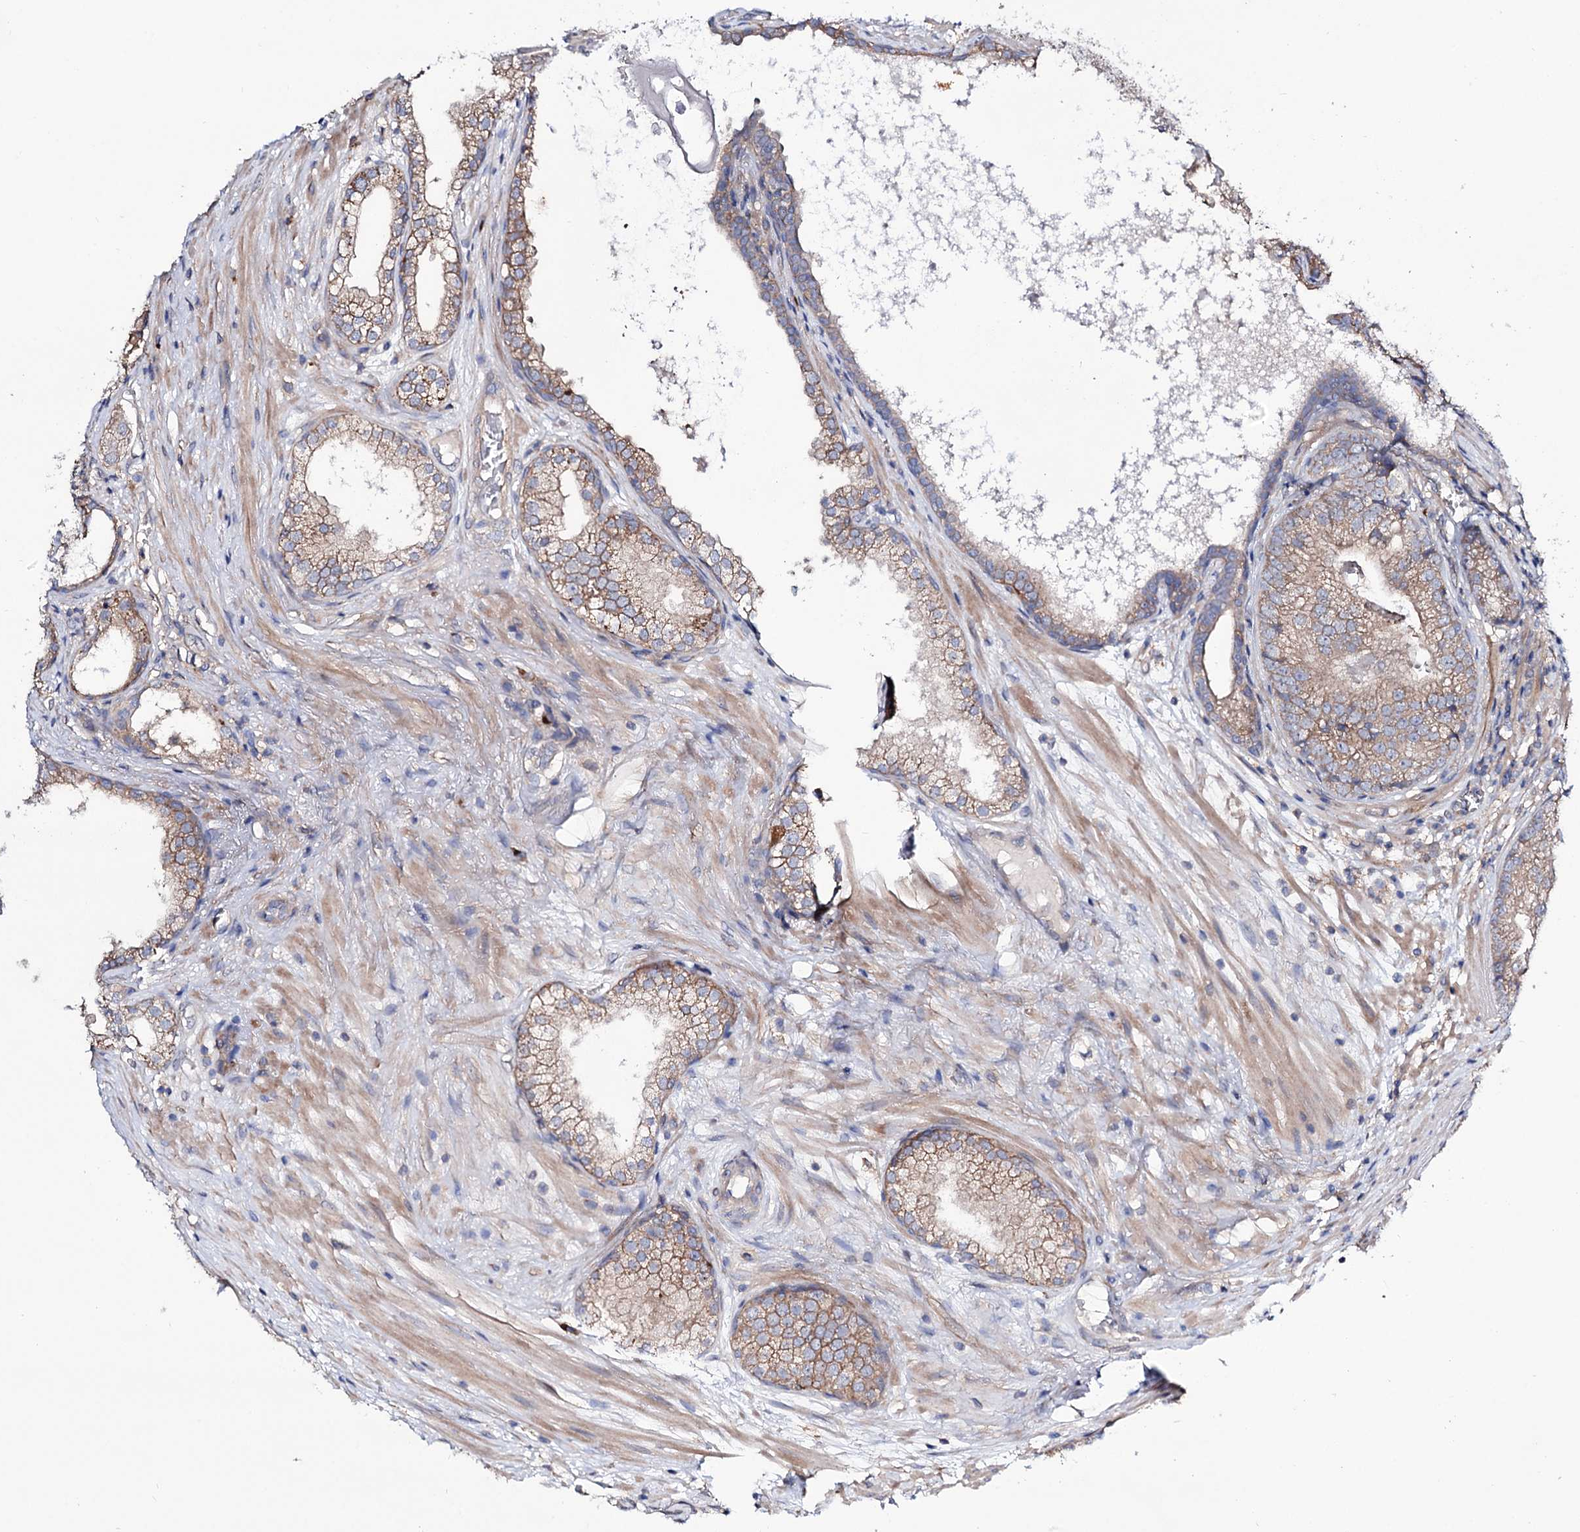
{"staining": {"intensity": "moderate", "quantity": ">75%", "location": "cytoplasmic/membranous"}, "tissue": "prostate cancer", "cell_type": "Tumor cells", "image_type": "cancer", "snomed": [{"axis": "morphology", "description": "Adenocarcinoma, High grade"}, {"axis": "topography", "description": "Prostate"}], "caption": "The immunohistochemical stain shows moderate cytoplasmic/membranous expression in tumor cells of prostate cancer tissue. Immunohistochemistry stains the protein in brown and the nuclei are stained blue.", "gene": "SEC24A", "patient": {"sex": "male", "age": 69}}